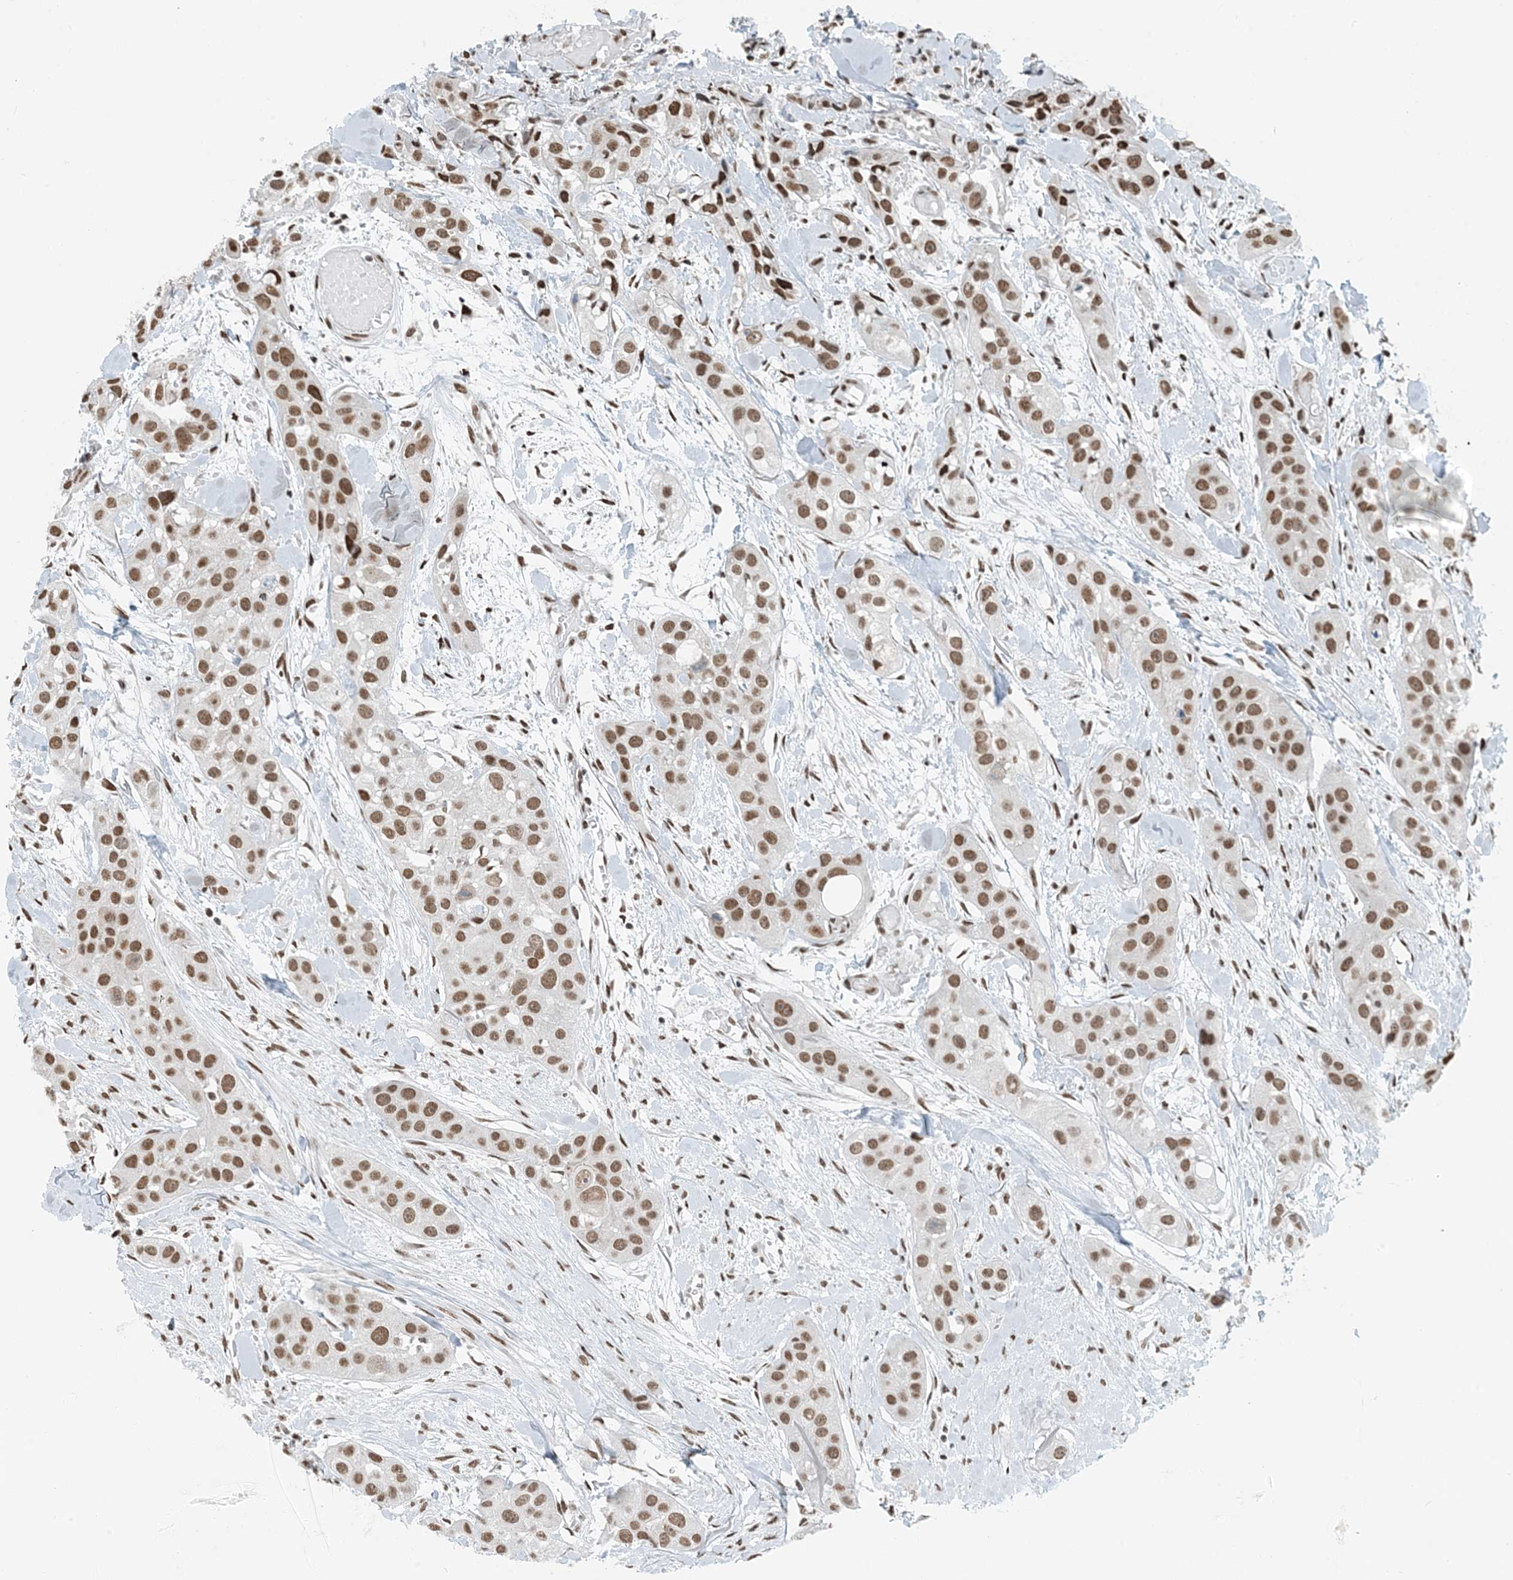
{"staining": {"intensity": "moderate", "quantity": ">75%", "location": "nuclear"}, "tissue": "head and neck cancer", "cell_type": "Tumor cells", "image_type": "cancer", "snomed": [{"axis": "morphology", "description": "Normal tissue, NOS"}, {"axis": "morphology", "description": "Squamous cell carcinoma, NOS"}, {"axis": "topography", "description": "Skeletal muscle"}, {"axis": "topography", "description": "Head-Neck"}], "caption": "Protein expression analysis of human head and neck cancer (squamous cell carcinoma) reveals moderate nuclear positivity in about >75% of tumor cells.", "gene": "ZNF500", "patient": {"sex": "male", "age": 51}}